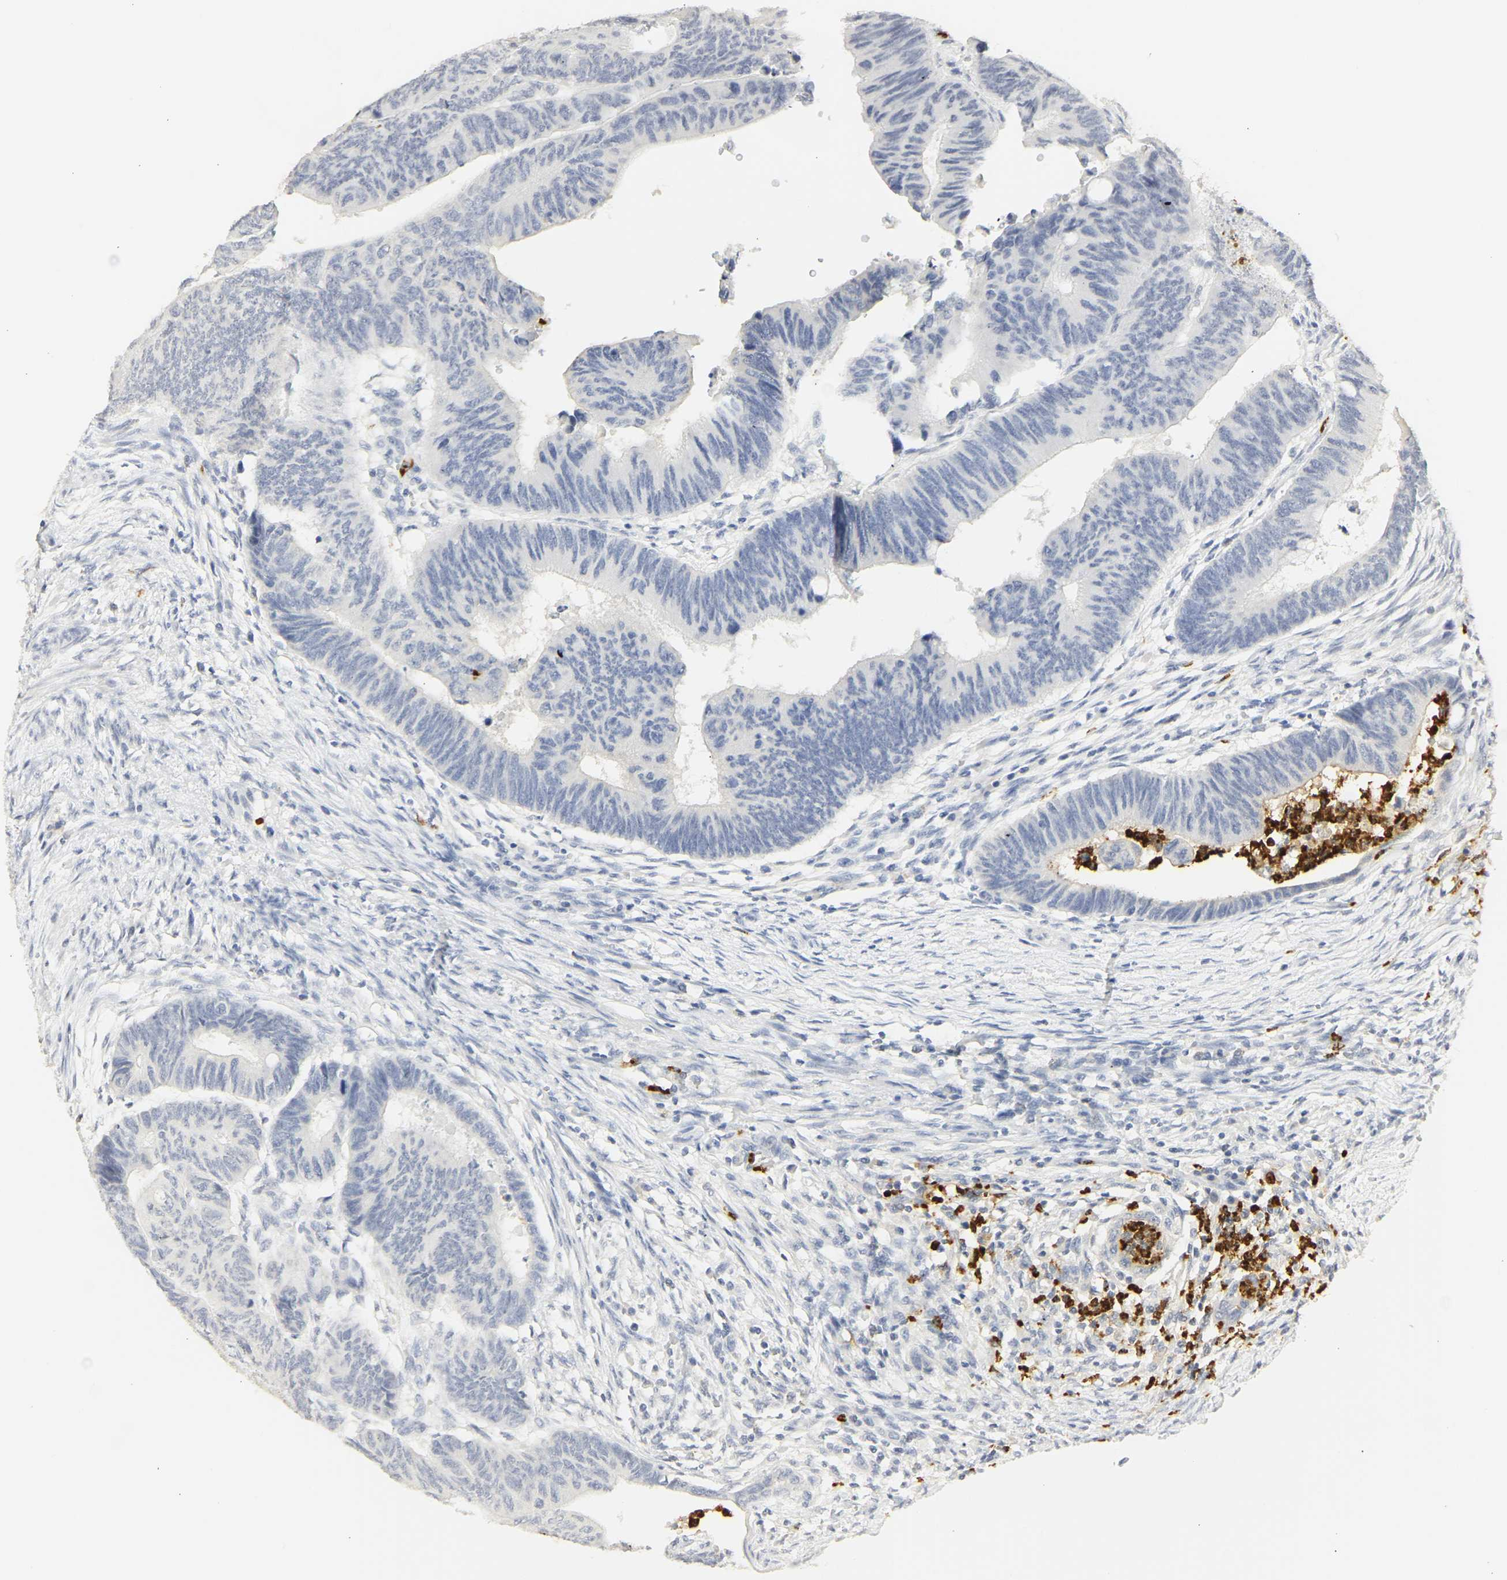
{"staining": {"intensity": "negative", "quantity": "none", "location": "none"}, "tissue": "colorectal cancer", "cell_type": "Tumor cells", "image_type": "cancer", "snomed": [{"axis": "morphology", "description": "Normal tissue, NOS"}, {"axis": "morphology", "description": "Adenocarcinoma, NOS"}, {"axis": "topography", "description": "Rectum"}, {"axis": "topography", "description": "Peripheral nerve tissue"}], "caption": "DAB (3,3'-diaminobenzidine) immunohistochemical staining of colorectal cancer exhibits no significant expression in tumor cells.", "gene": "MPO", "patient": {"sex": "male", "age": 92}}